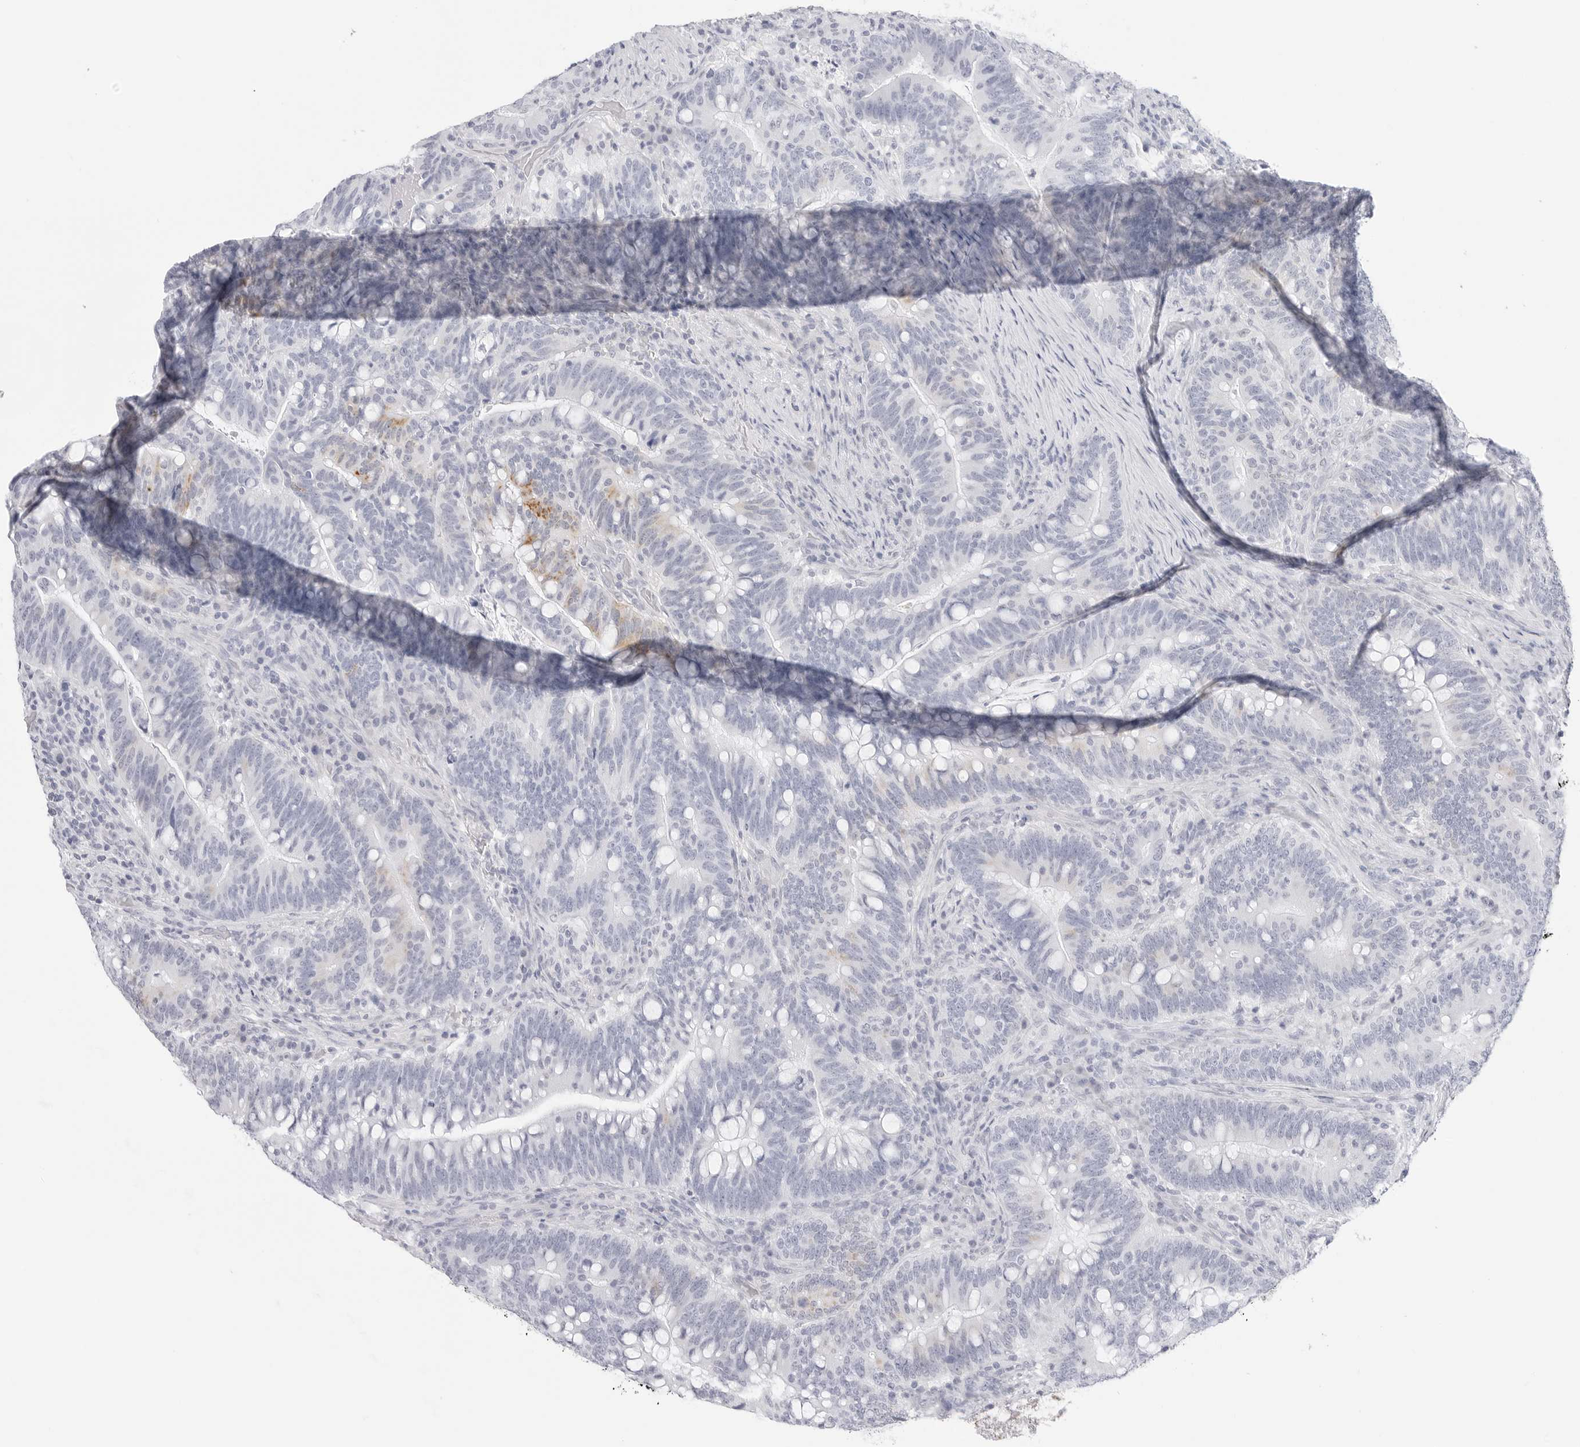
{"staining": {"intensity": "moderate", "quantity": "<25%", "location": "cytoplasmic/membranous"}, "tissue": "colorectal cancer", "cell_type": "Tumor cells", "image_type": "cancer", "snomed": [{"axis": "morphology", "description": "Adenocarcinoma, NOS"}, {"axis": "topography", "description": "Colon"}], "caption": "A histopathology image of colorectal cancer (adenocarcinoma) stained for a protein exhibits moderate cytoplasmic/membranous brown staining in tumor cells.", "gene": "HMGCS2", "patient": {"sex": "female", "age": 66}}